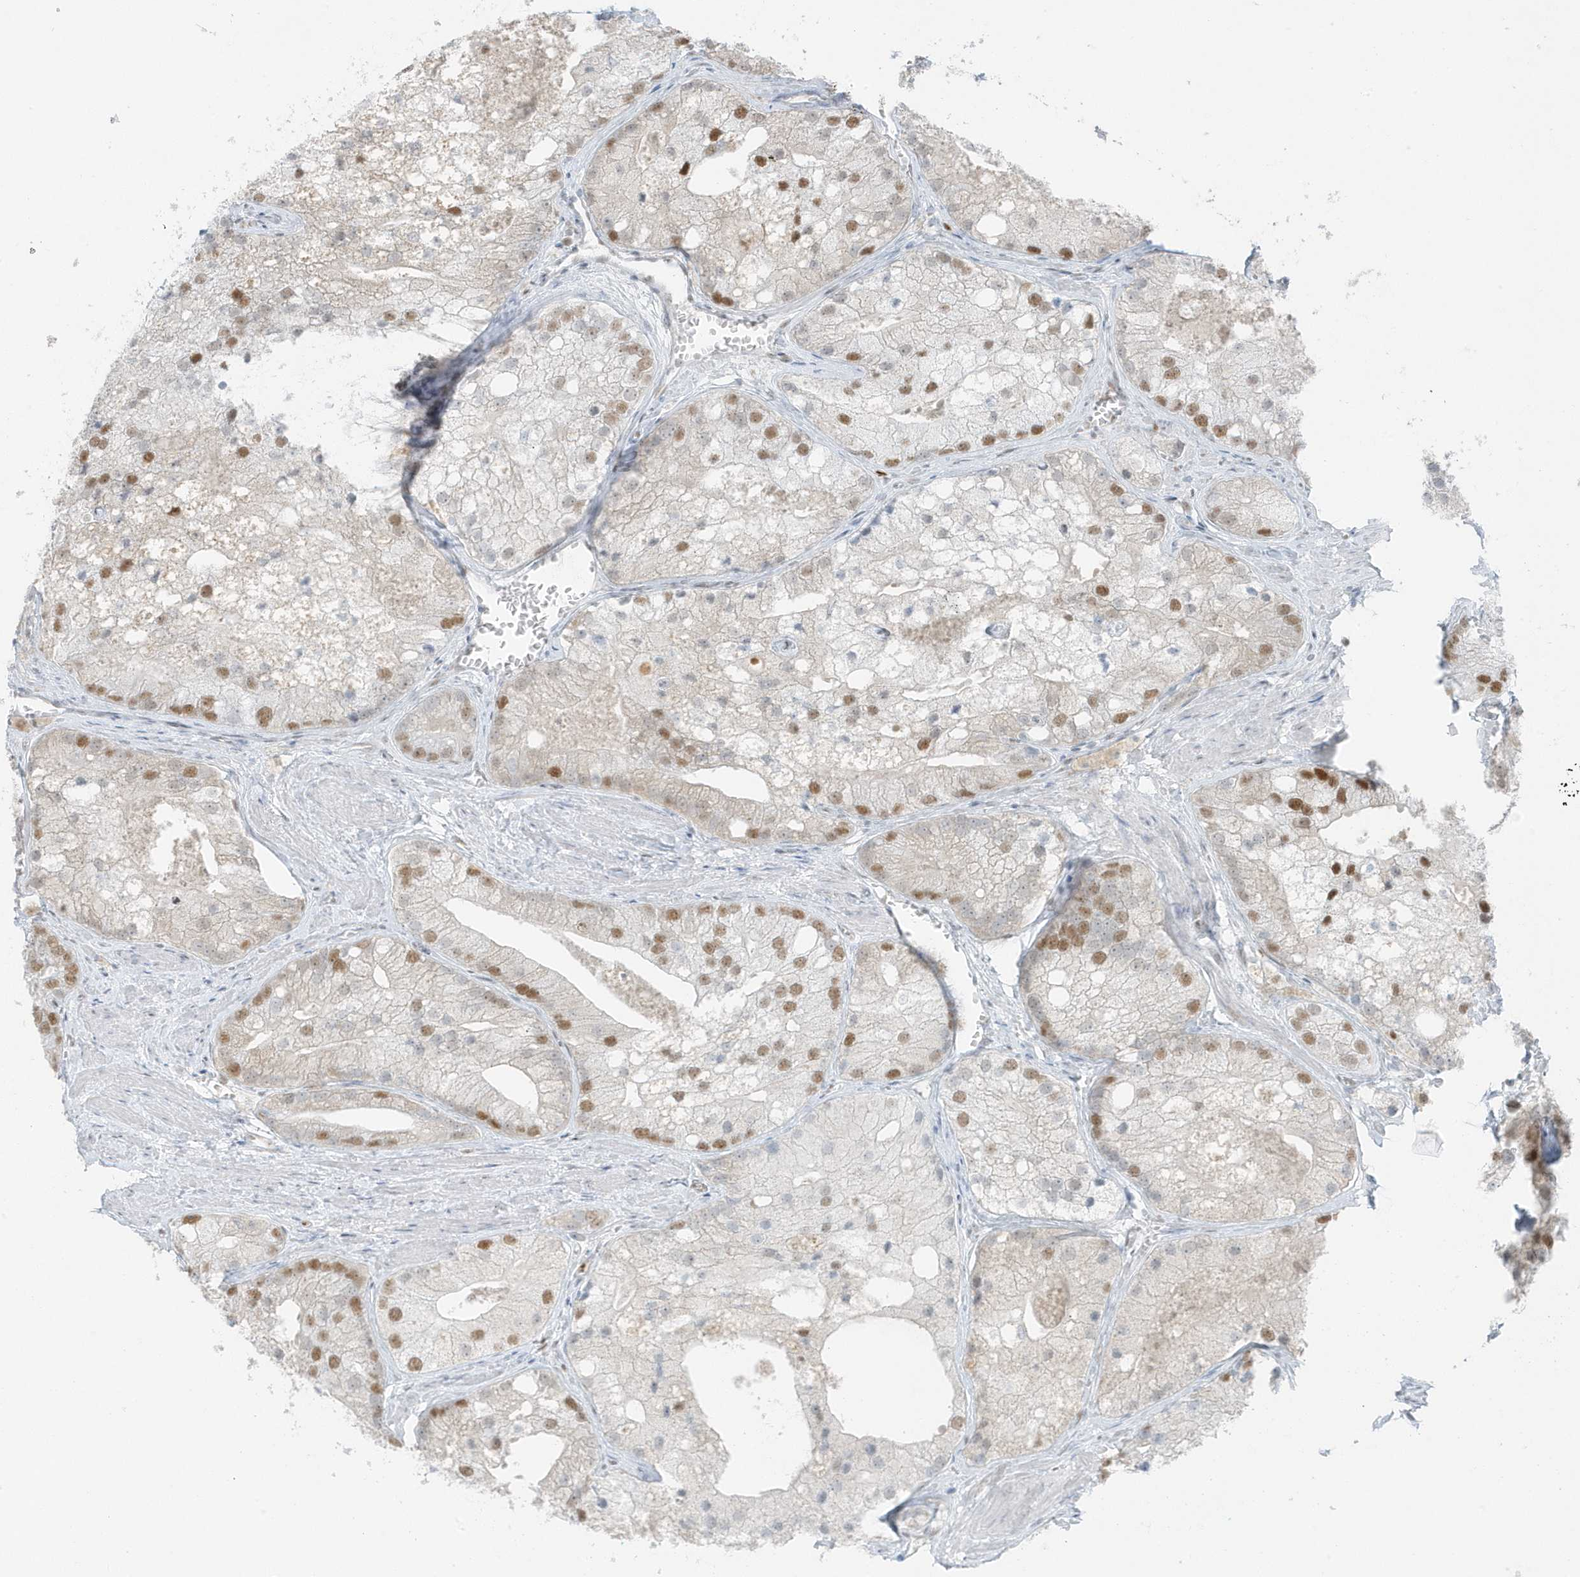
{"staining": {"intensity": "moderate", "quantity": ">75%", "location": "nuclear"}, "tissue": "prostate cancer", "cell_type": "Tumor cells", "image_type": "cancer", "snomed": [{"axis": "morphology", "description": "Adenocarcinoma, Low grade"}, {"axis": "topography", "description": "Prostate"}], "caption": "Human adenocarcinoma (low-grade) (prostate) stained with a protein marker displays moderate staining in tumor cells.", "gene": "SMIM34", "patient": {"sex": "male", "age": 69}}